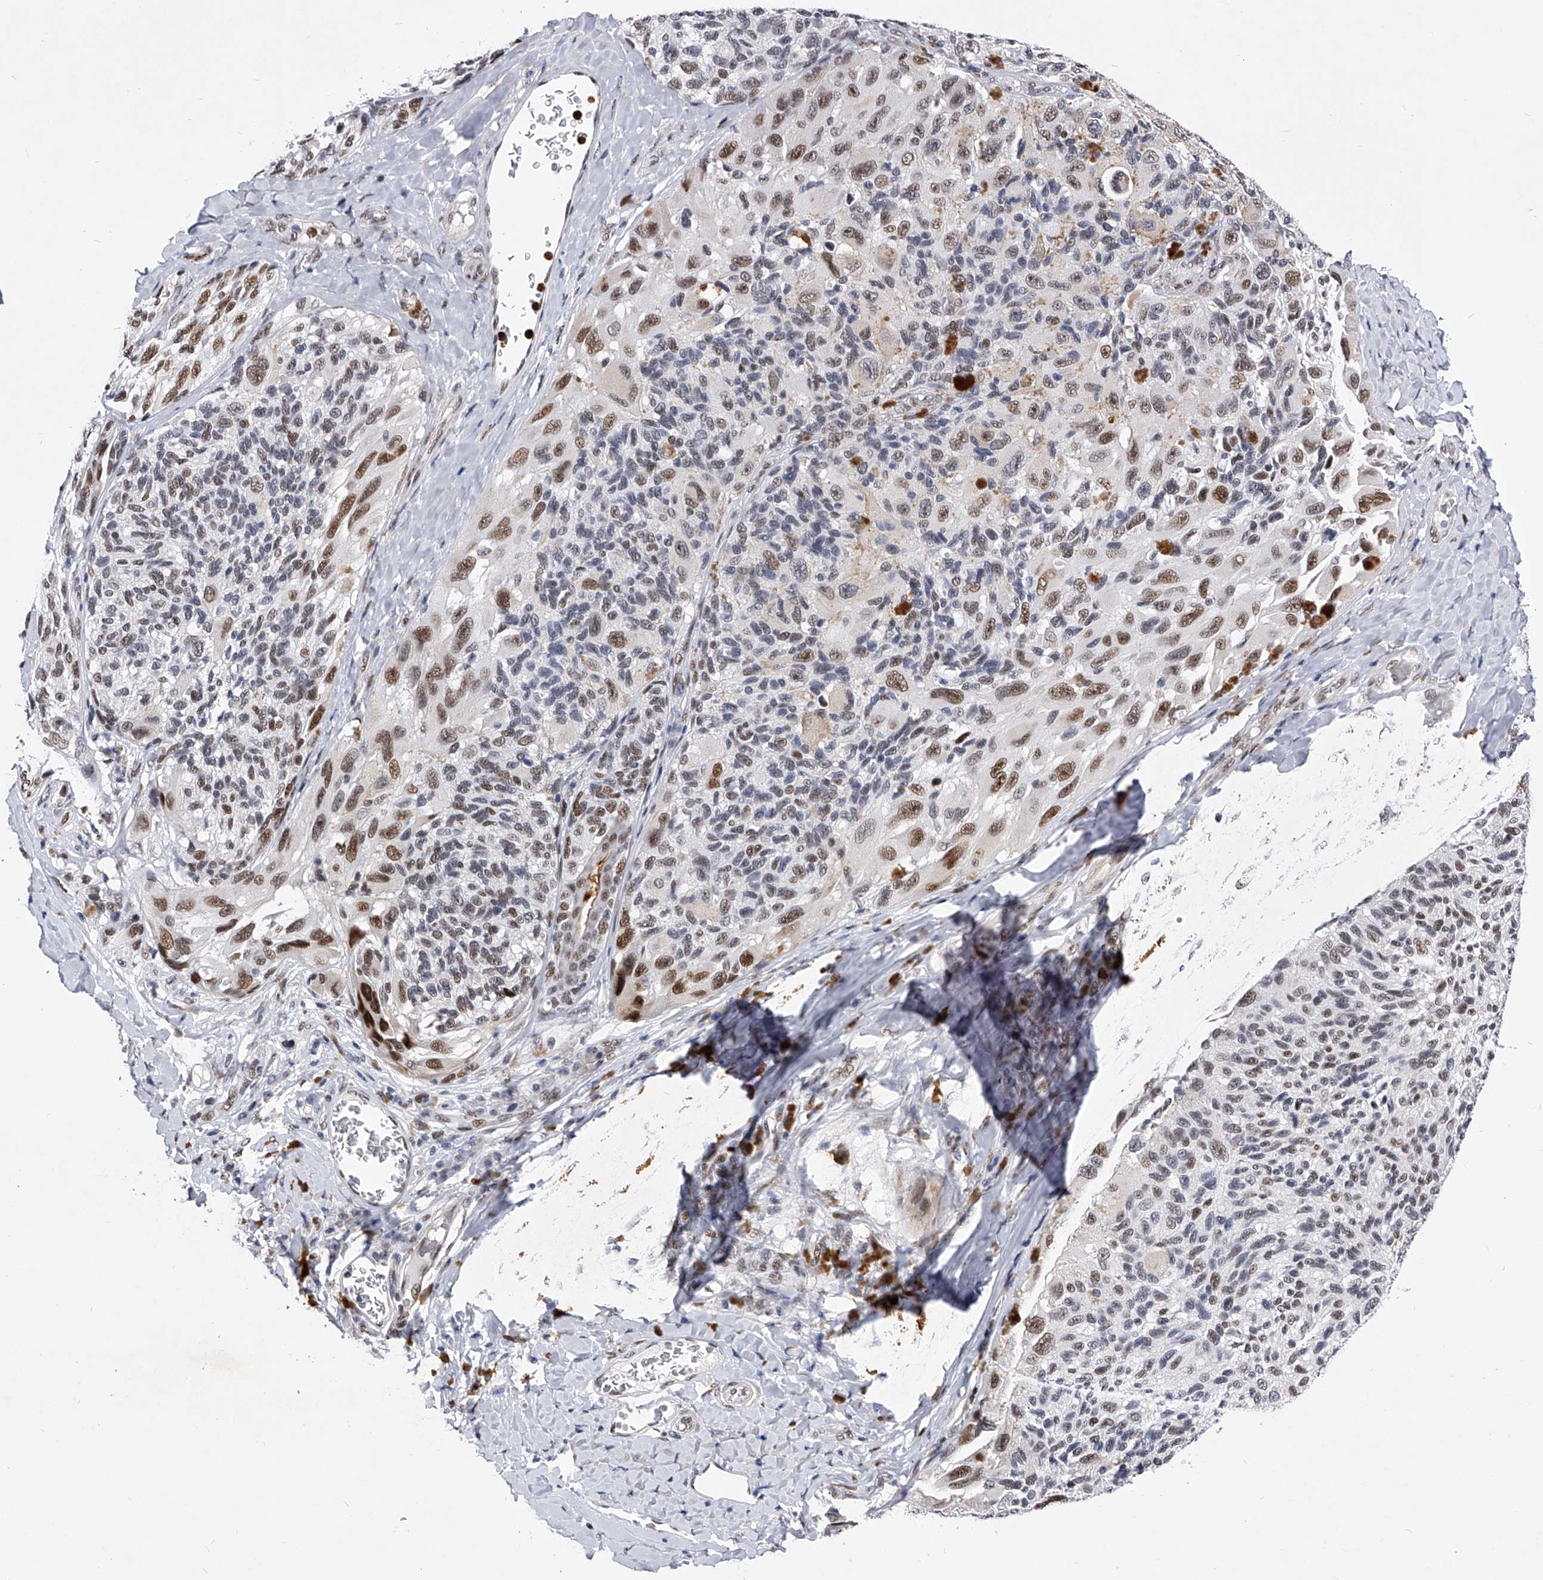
{"staining": {"intensity": "moderate", "quantity": ">75%", "location": "nuclear"}, "tissue": "melanoma", "cell_type": "Tumor cells", "image_type": "cancer", "snomed": [{"axis": "morphology", "description": "Malignant melanoma, NOS"}, {"axis": "topography", "description": "Skin"}], "caption": "DAB immunohistochemical staining of human melanoma displays moderate nuclear protein expression in approximately >75% of tumor cells.", "gene": "TESK2", "patient": {"sex": "female", "age": 73}}